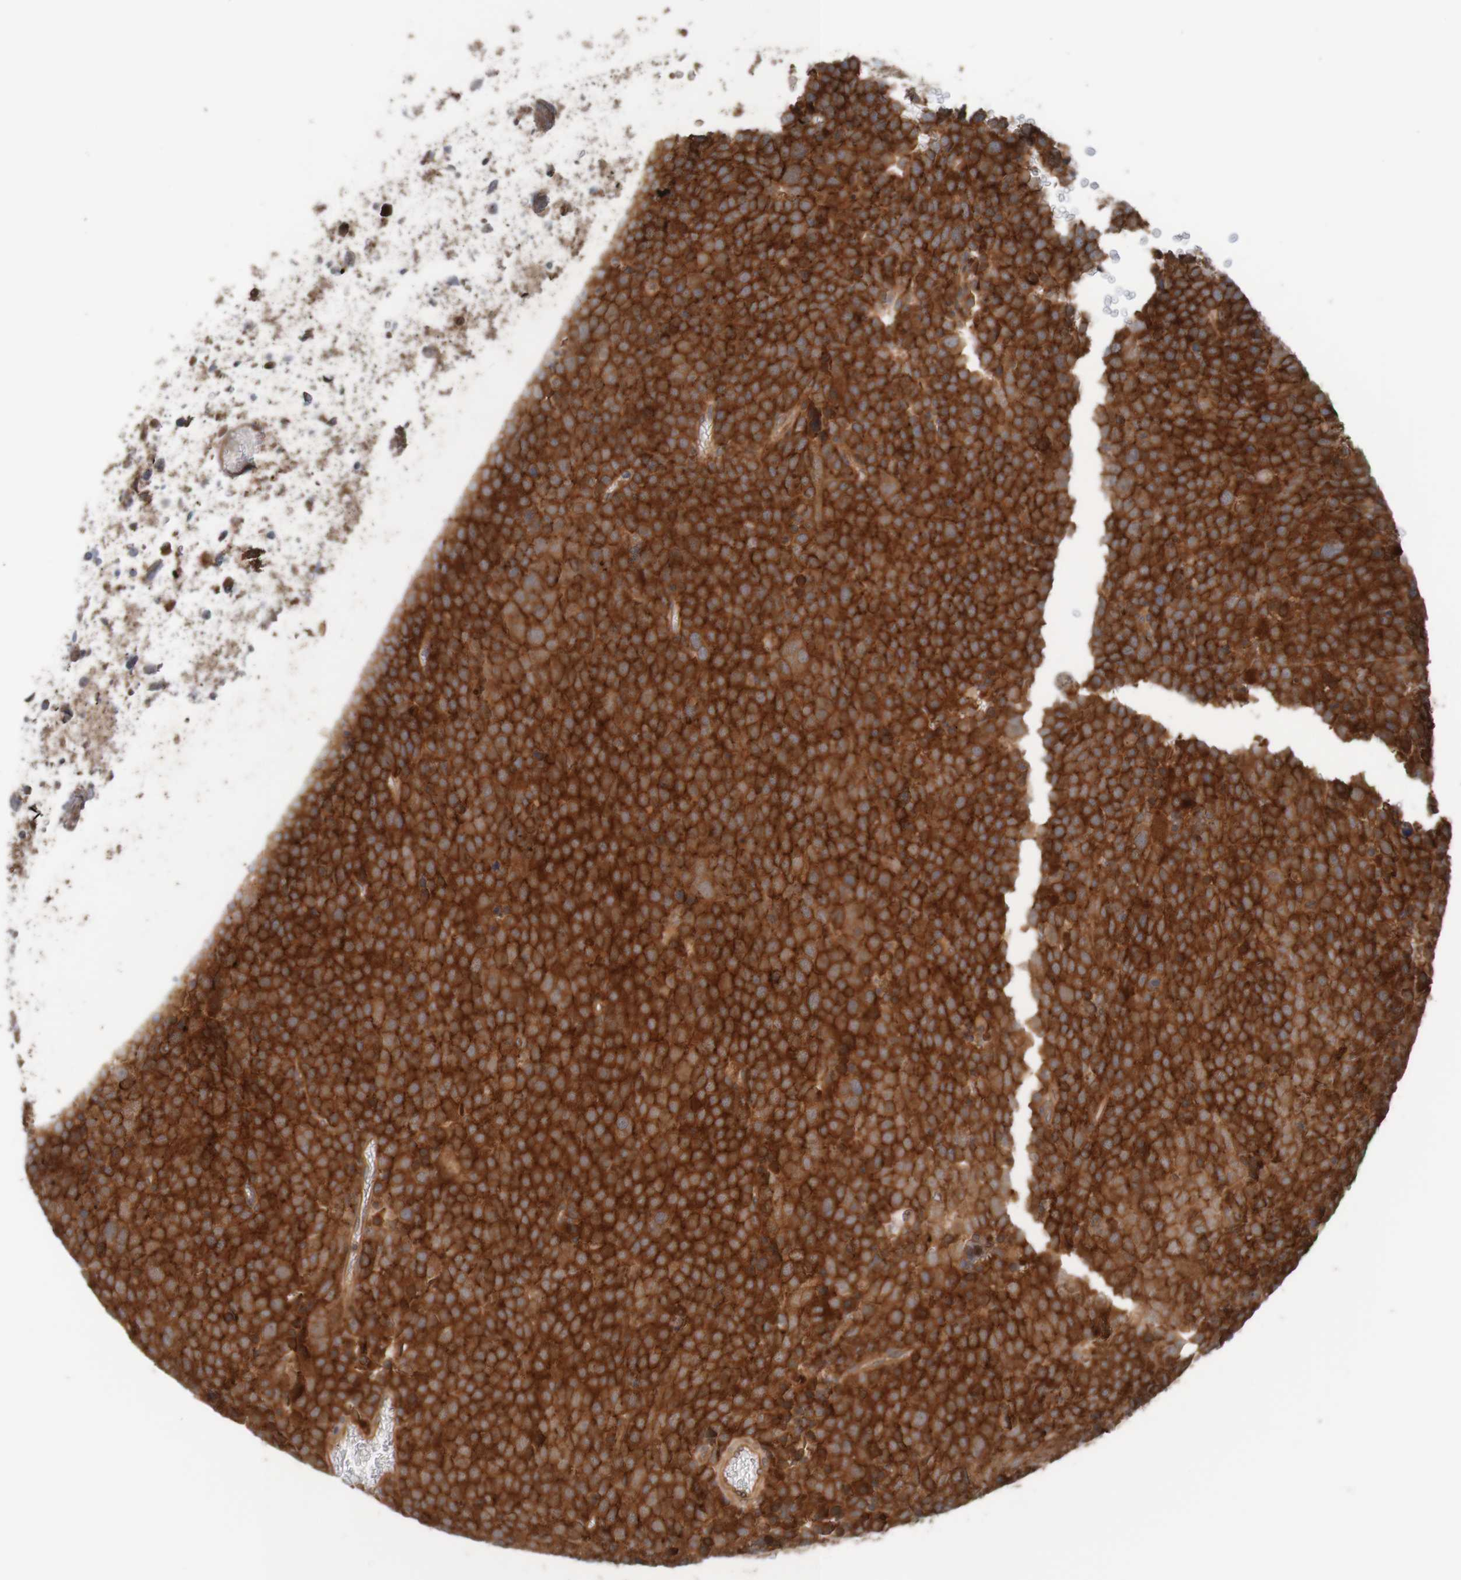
{"staining": {"intensity": "strong", "quantity": ">75%", "location": "cytoplasmic/membranous"}, "tissue": "testis cancer", "cell_type": "Tumor cells", "image_type": "cancer", "snomed": [{"axis": "morphology", "description": "Seminoma, NOS"}, {"axis": "topography", "description": "Testis"}], "caption": "Human seminoma (testis) stained for a protein (brown) demonstrates strong cytoplasmic/membranous positive expression in about >75% of tumor cells.", "gene": "ARHGEF11", "patient": {"sex": "male", "age": 71}}